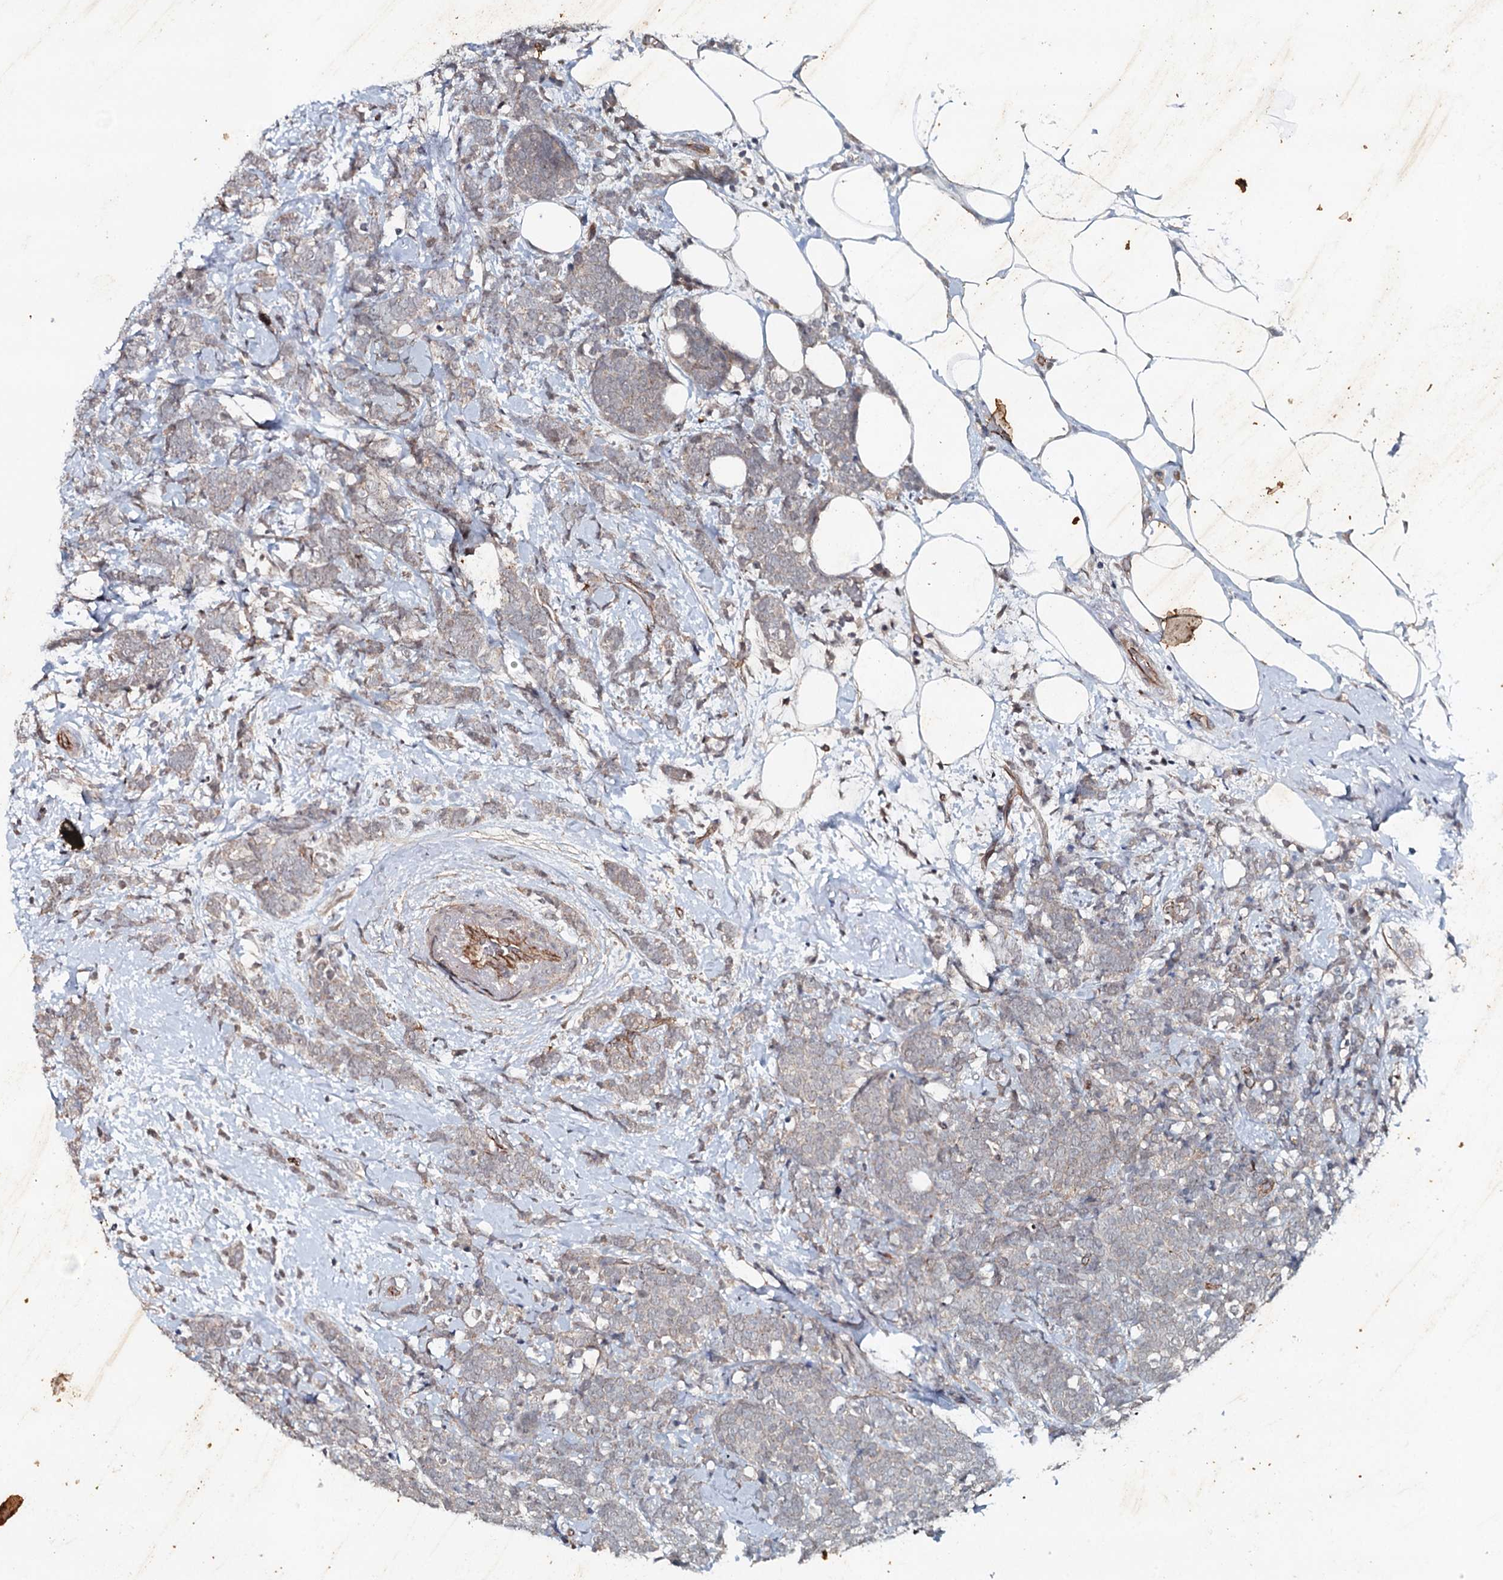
{"staining": {"intensity": "weak", "quantity": ">75%", "location": "cytoplasmic/membranous"}, "tissue": "breast cancer", "cell_type": "Tumor cells", "image_type": "cancer", "snomed": [{"axis": "morphology", "description": "Lobular carcinoma"}, {"axis": "topography", "description": "Breast"}], "caption": "Weak cytoplasmic/membranous protein expression is present in about >75% of tumor cells in breast cancer.", "gene": "SYNPO", "patient": {"sex": "female", "age": 58}}